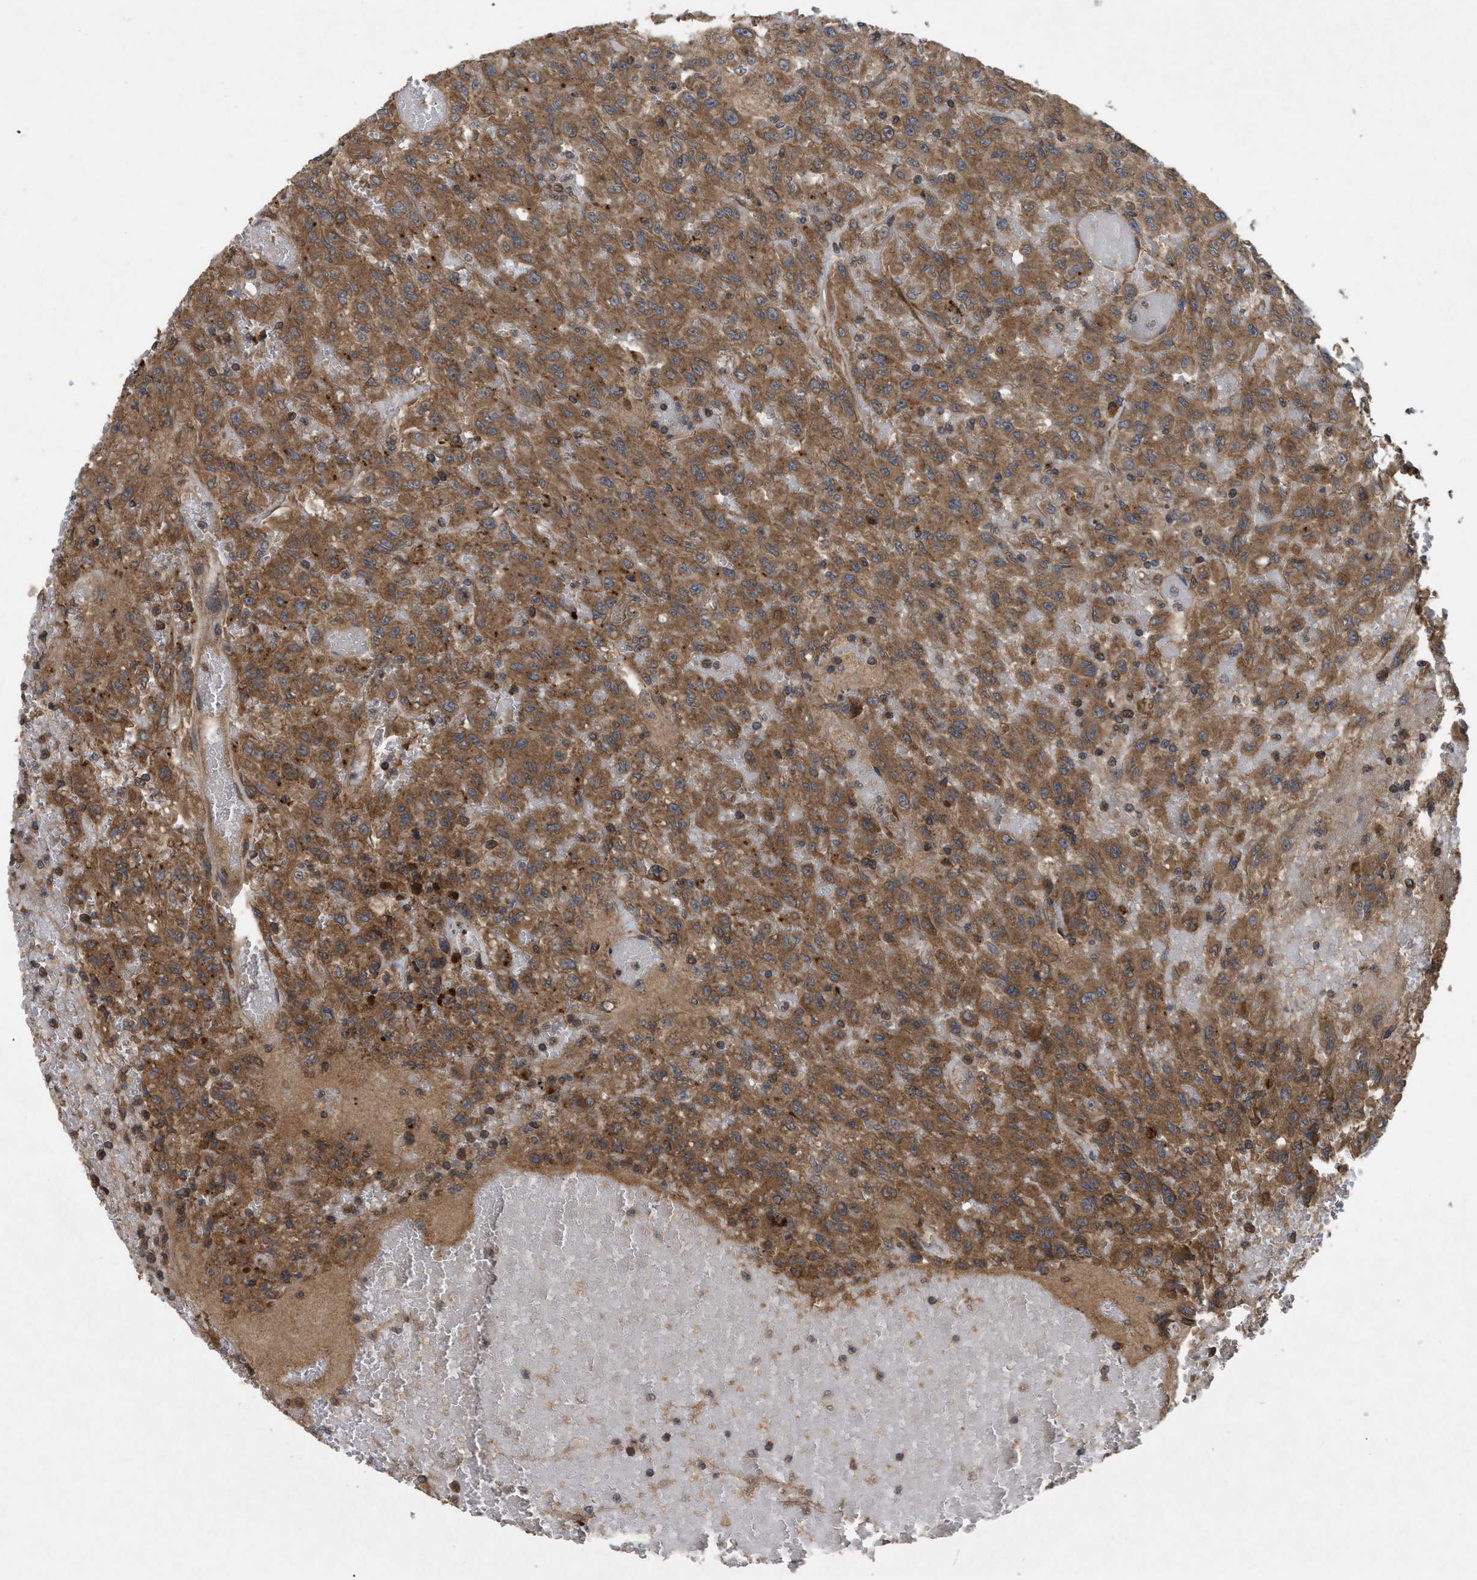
{"staining": {"intensity": "moderate", "quantity": ">75%", "location": "cytoplasmic/membranous"}, "tissue": "urothelial cancer", "cell_type": "Tumor cells", "image_type": "cancer", "snomed": [{"axis": "morphology", "description": "Urothelial carcinoma, High grade"}, {"axis": "topography", "description": "Urinary bladder"}], "caption": "Urothelial cancer stained with immunohistochemistry (IHC) reveals moderate cytoplasmic/membranous staining in about >75% of tumor cells.", "gene": "RAB2A", "patient": {"sex": "male", "age": 46}}